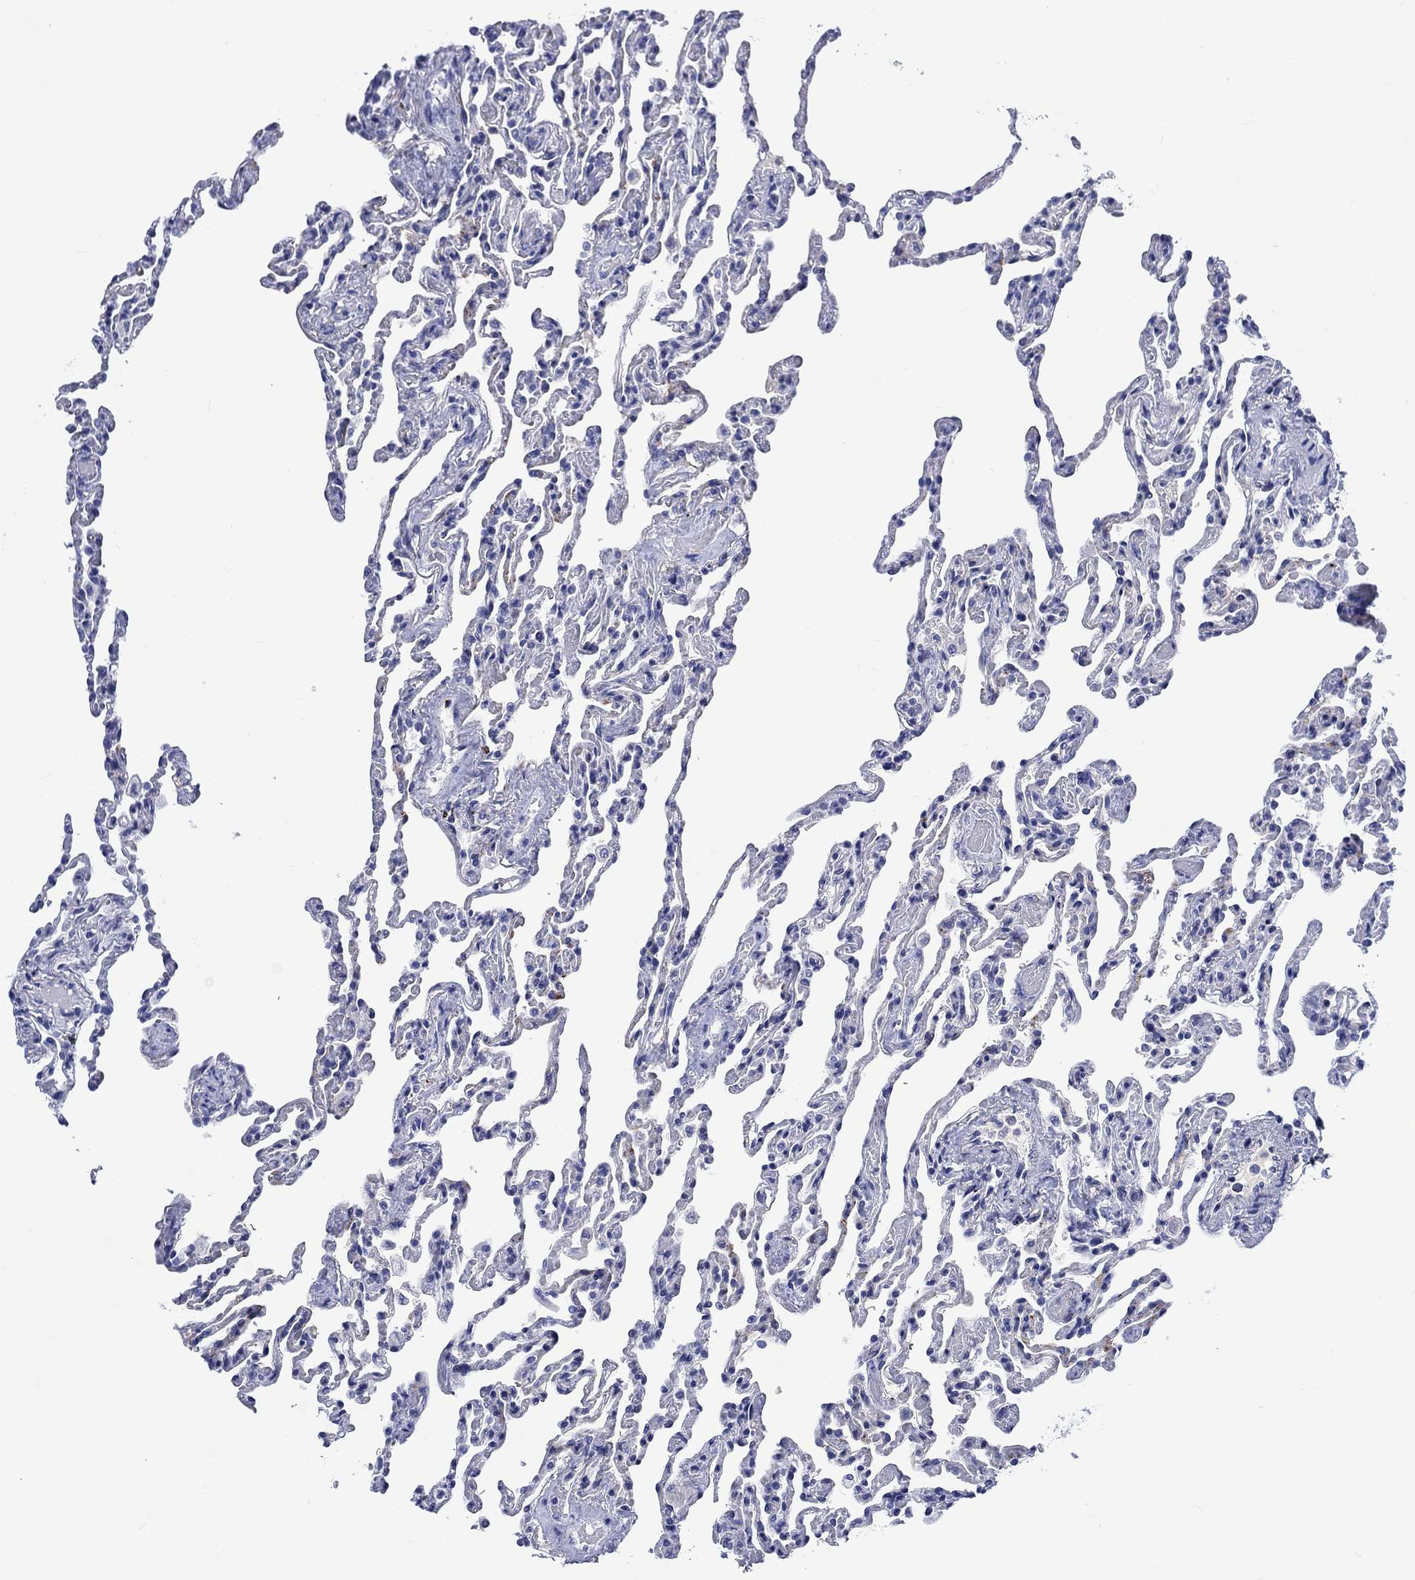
{"staining": {"intensity": "negative", "quantity": "none", "location": "none"}, "tissue": "lung", "cell_type": "Alveolar cells", "image_type": "normal", "snomed": [{"axis": "morphology", "description": "Normal tissue, NOS"}, {"axis": "topography", "description": "Lung"}], "caption": "DAB immunohistochemical staining of normal human lung shows no significant expression in alveolar cells. The staining is performed using DAB (3,3'-diaminobenzidine) brown chromogen with nuclei counter-stained in using hematoxylin.", "gene": "CACNG3", "patient": {"sex": "female", "age": 43}}